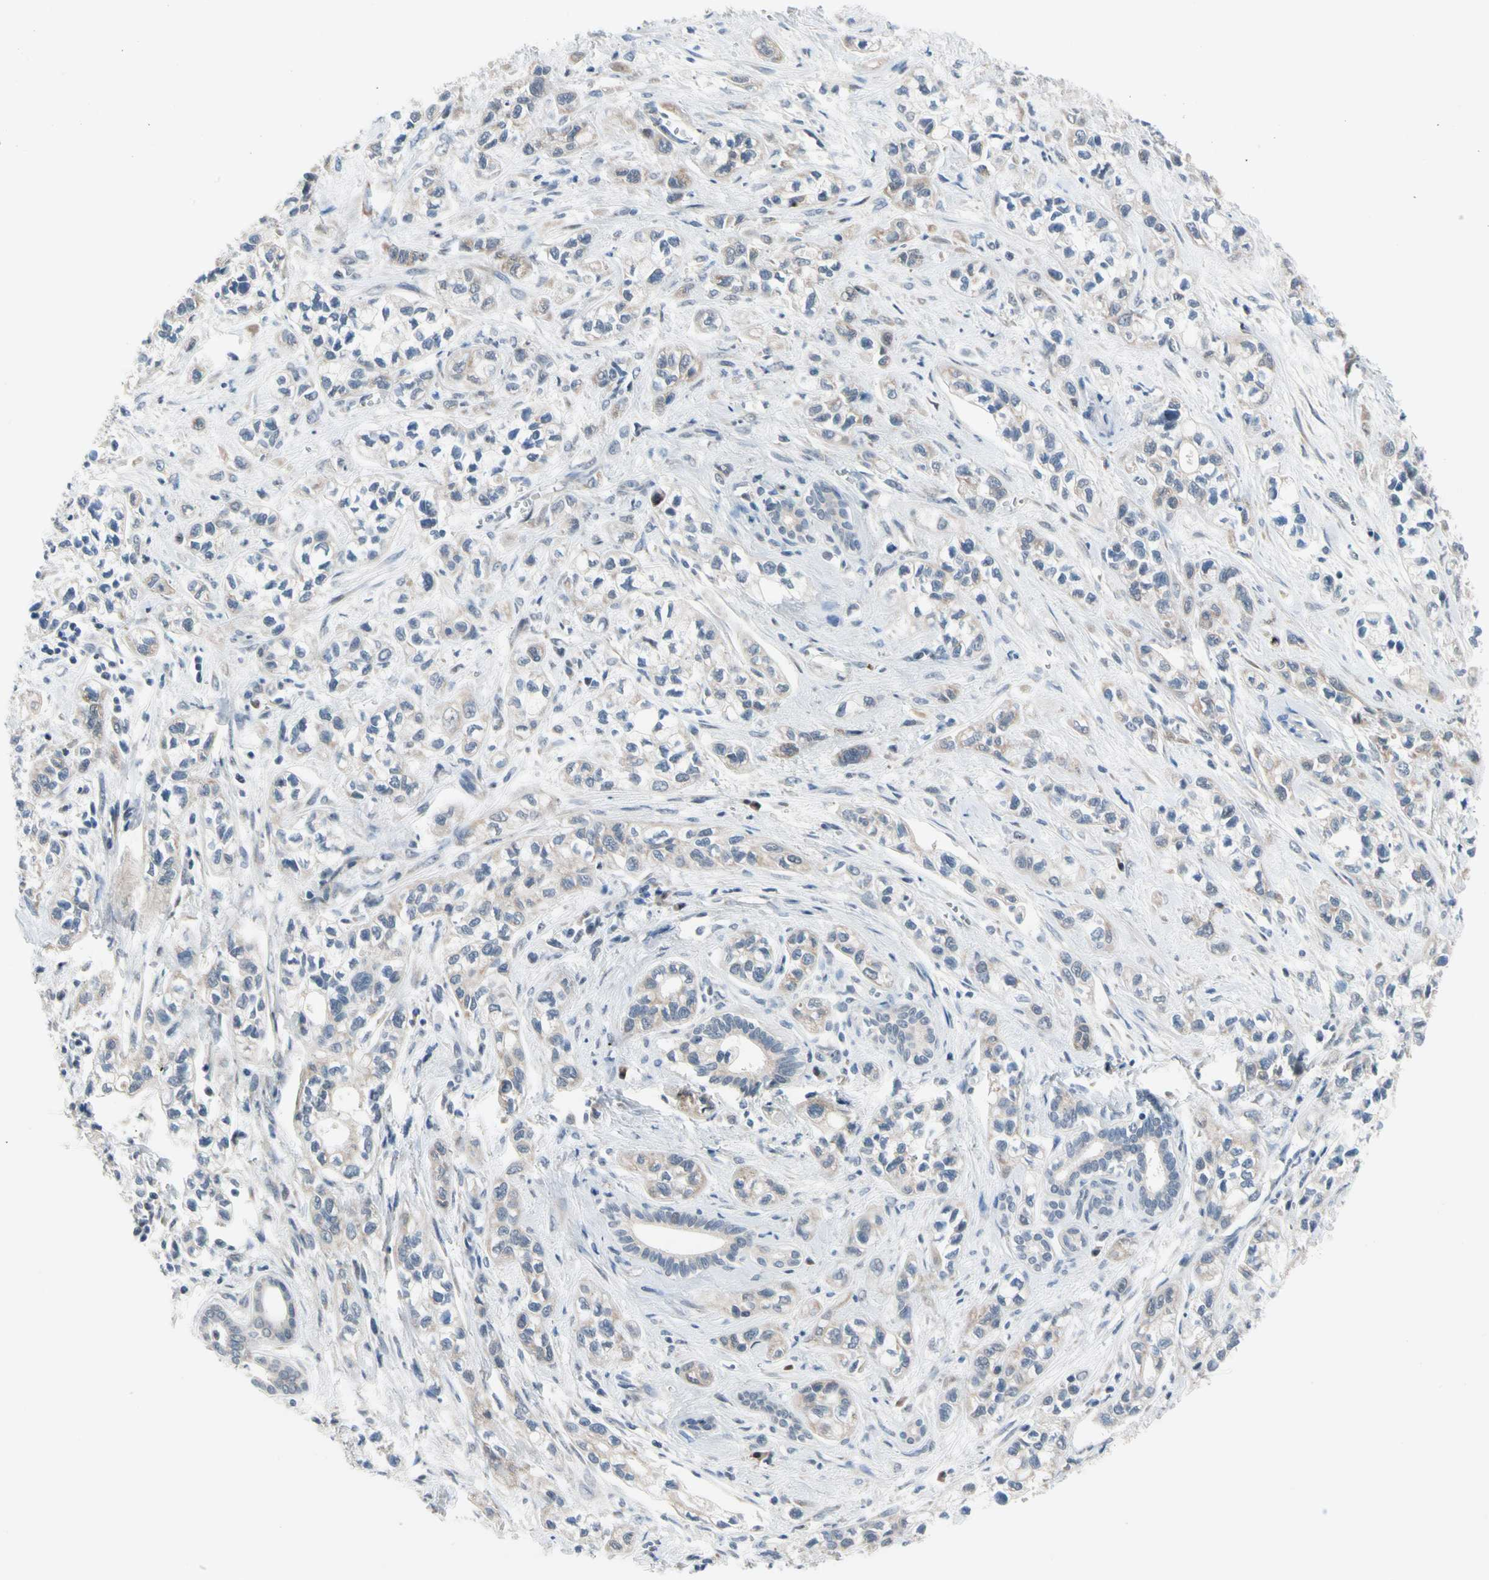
{"staining": {"intensity": "weak", "quantity": ">75%", "location": "cytoplasmic/membranous"}, "tissue": "pancreatic cancer", "cell_type": "Tumor cells", "image_type": "cancer", "snomed": [{"axis": "morphology", "description": "Adenocarcinoma, NOS"}, {"axis": "topography", "description": "Pancreas"}], "caption": "High-magnification brightfield microscopy of pancreatic cancer (adenocarcinoma) stained with DAB (brown) and counterstained with hematoxylin (blue). tumor cells exhibit weak cytoplasmic/membranous expression is seen in approximately>75% of cells.", "gene": "MARK1", "patient": {"sex": "male", "age": 74}}